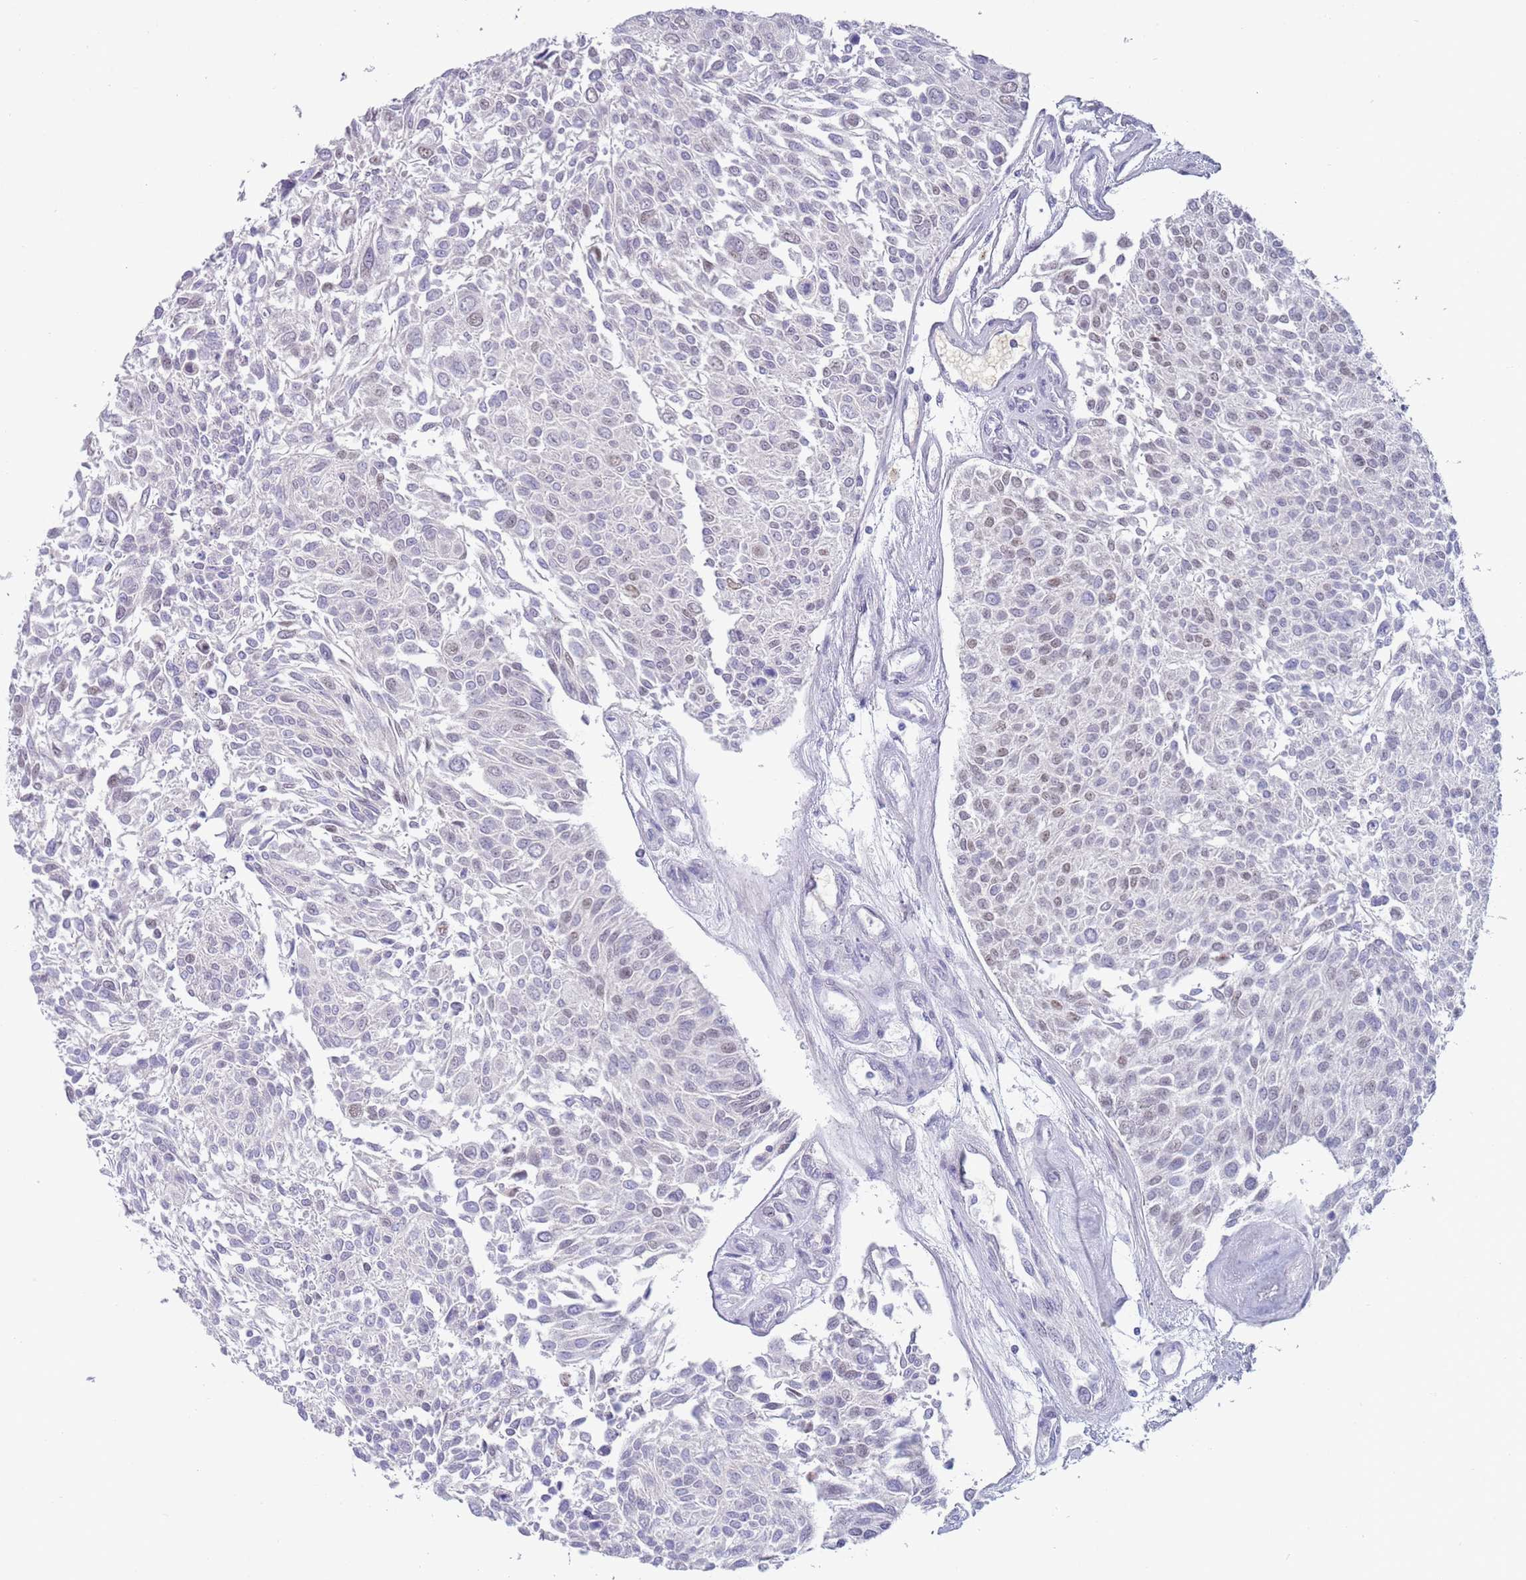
{"staining": {"intensity": "weak", "quantity": "<25%", "location": "nuclear"}, "tissue": "urothelial cancer", "cell_type": "Tumor cells", "image_type": "cancer", "snomed": [{"axis": "morphology", "description": "Urothelial carcinoma, NOS"}, {"axis": "topography", "description": "Urinary bladder"}], "caption": "Immunohistochemistry image of neoplastic tissue: urothelial cancer stained with DAB shows no significant protein staining in tumor cells.", "gene": "LYPD6B", "patient": {"sex": "male", "age": 55}}